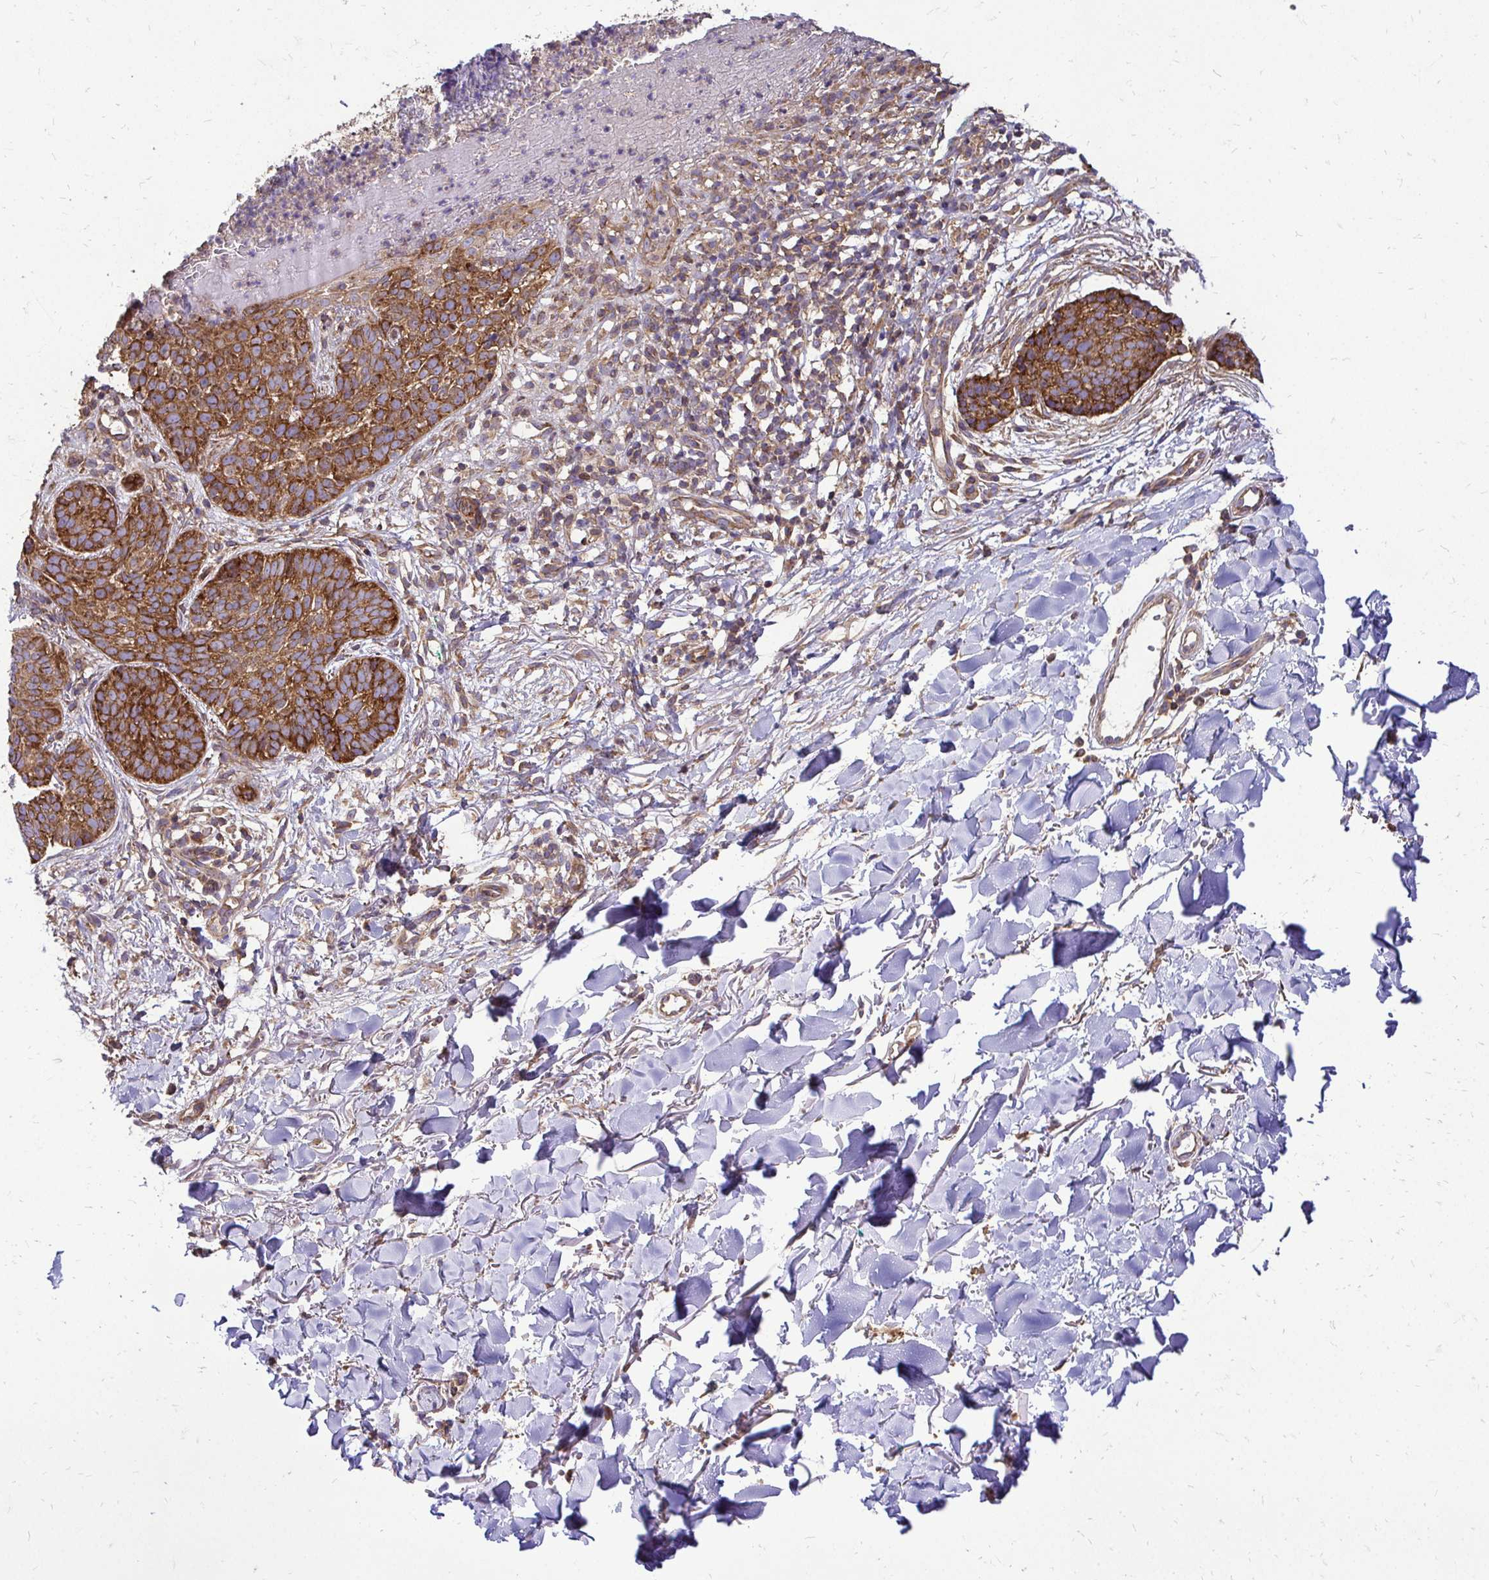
{"staining": {"intensity": "strong", "quantity": ">75%", "location": "cytoplasmic/membranous"}, "tissue": "skin cancer", "cell_type": "Tumor cells", "image_type": "cancer", "snomed": [{"axis": "morphology", "description": "Basal cell carcinoma"}, {"axis": "topography", "description": "Skin"}, {"axis": "topography", "description": "Skin of neck"}, {"axis": "topography", "description": "Skin of shoulder"}, {"axis": "topography", "description": "Skin of back"}], "caption": "IHC of skin cancer displays high levels of strong cytoplasmic/membranous positivity in about >75% of tumor cells.", "gene": "FMR1", "patient": {"sex": "male", "age": 80}}